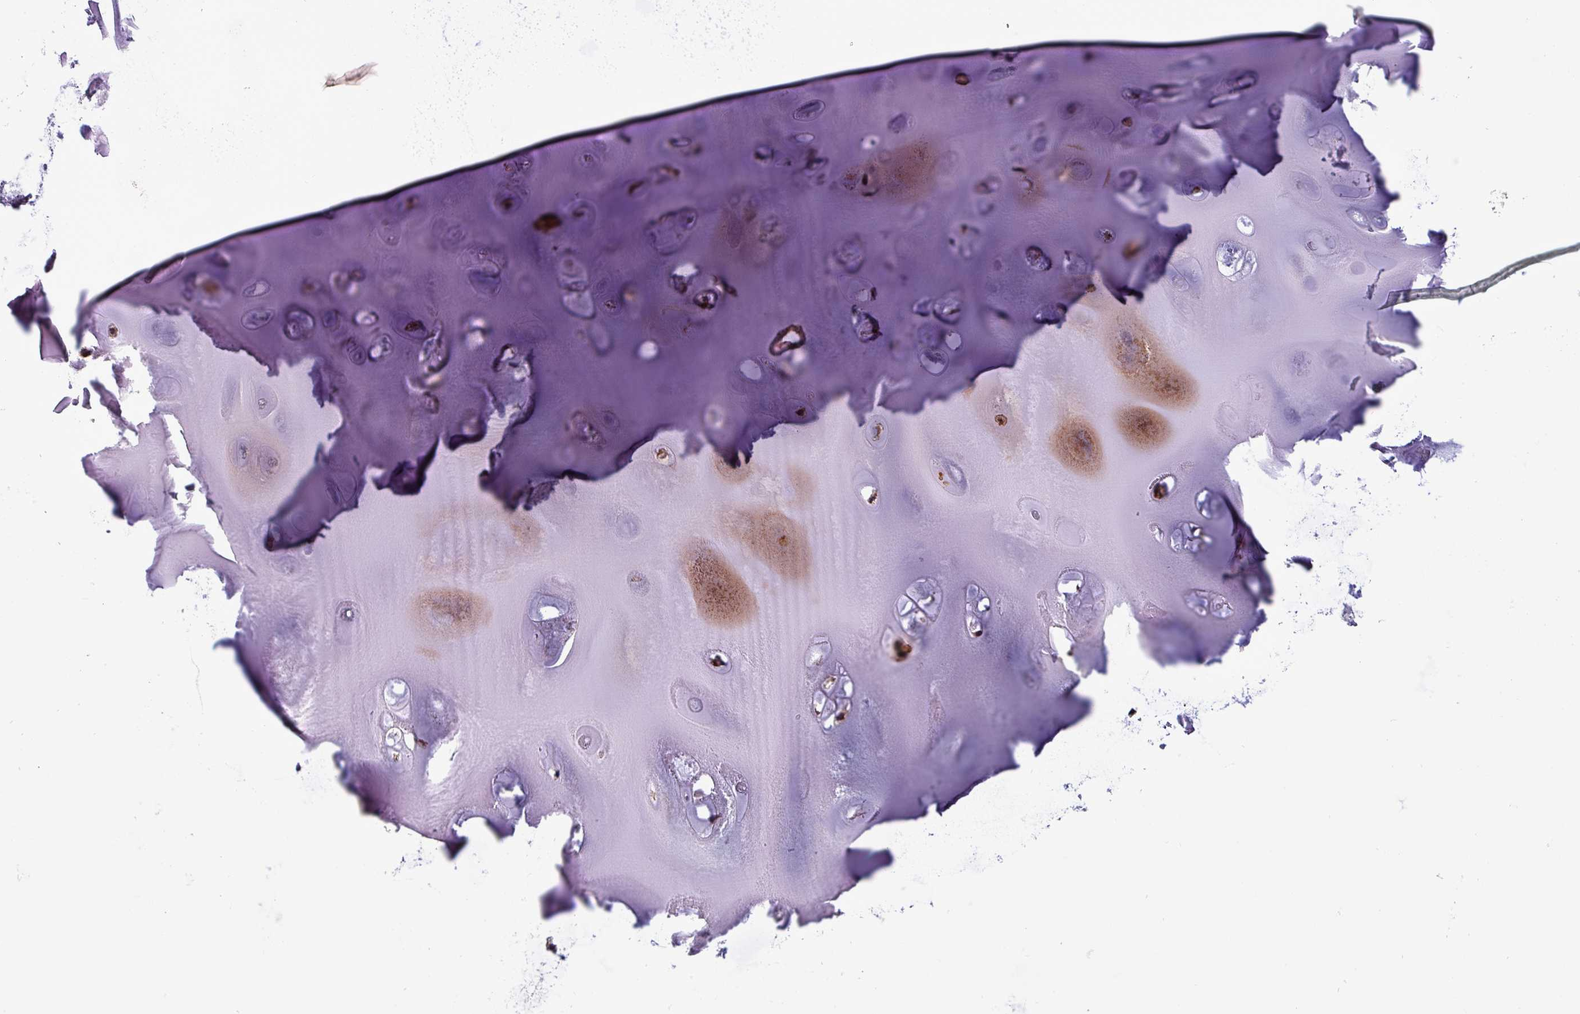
{"staining": {"intensity": "negative", "quantity": "none", "location": "none"}, "tissue": "adipose tissue", "cell_type": "Adipocytes", "image_type": "normal", "snomed": [{"axis": "morphology", "description": "Normal tissue, NOS"}, {"axis": "topography", "description": "Cartilage tissue"}], "caption": "High magnification brightfield microscopy of benign adipose tissue stained with DAB (brown) and counterstained with hematoxylin (blue): adipocytes show no significant positivity.", "gene": "VAMP4", "patient": {"sex": "male", "age": 80}}